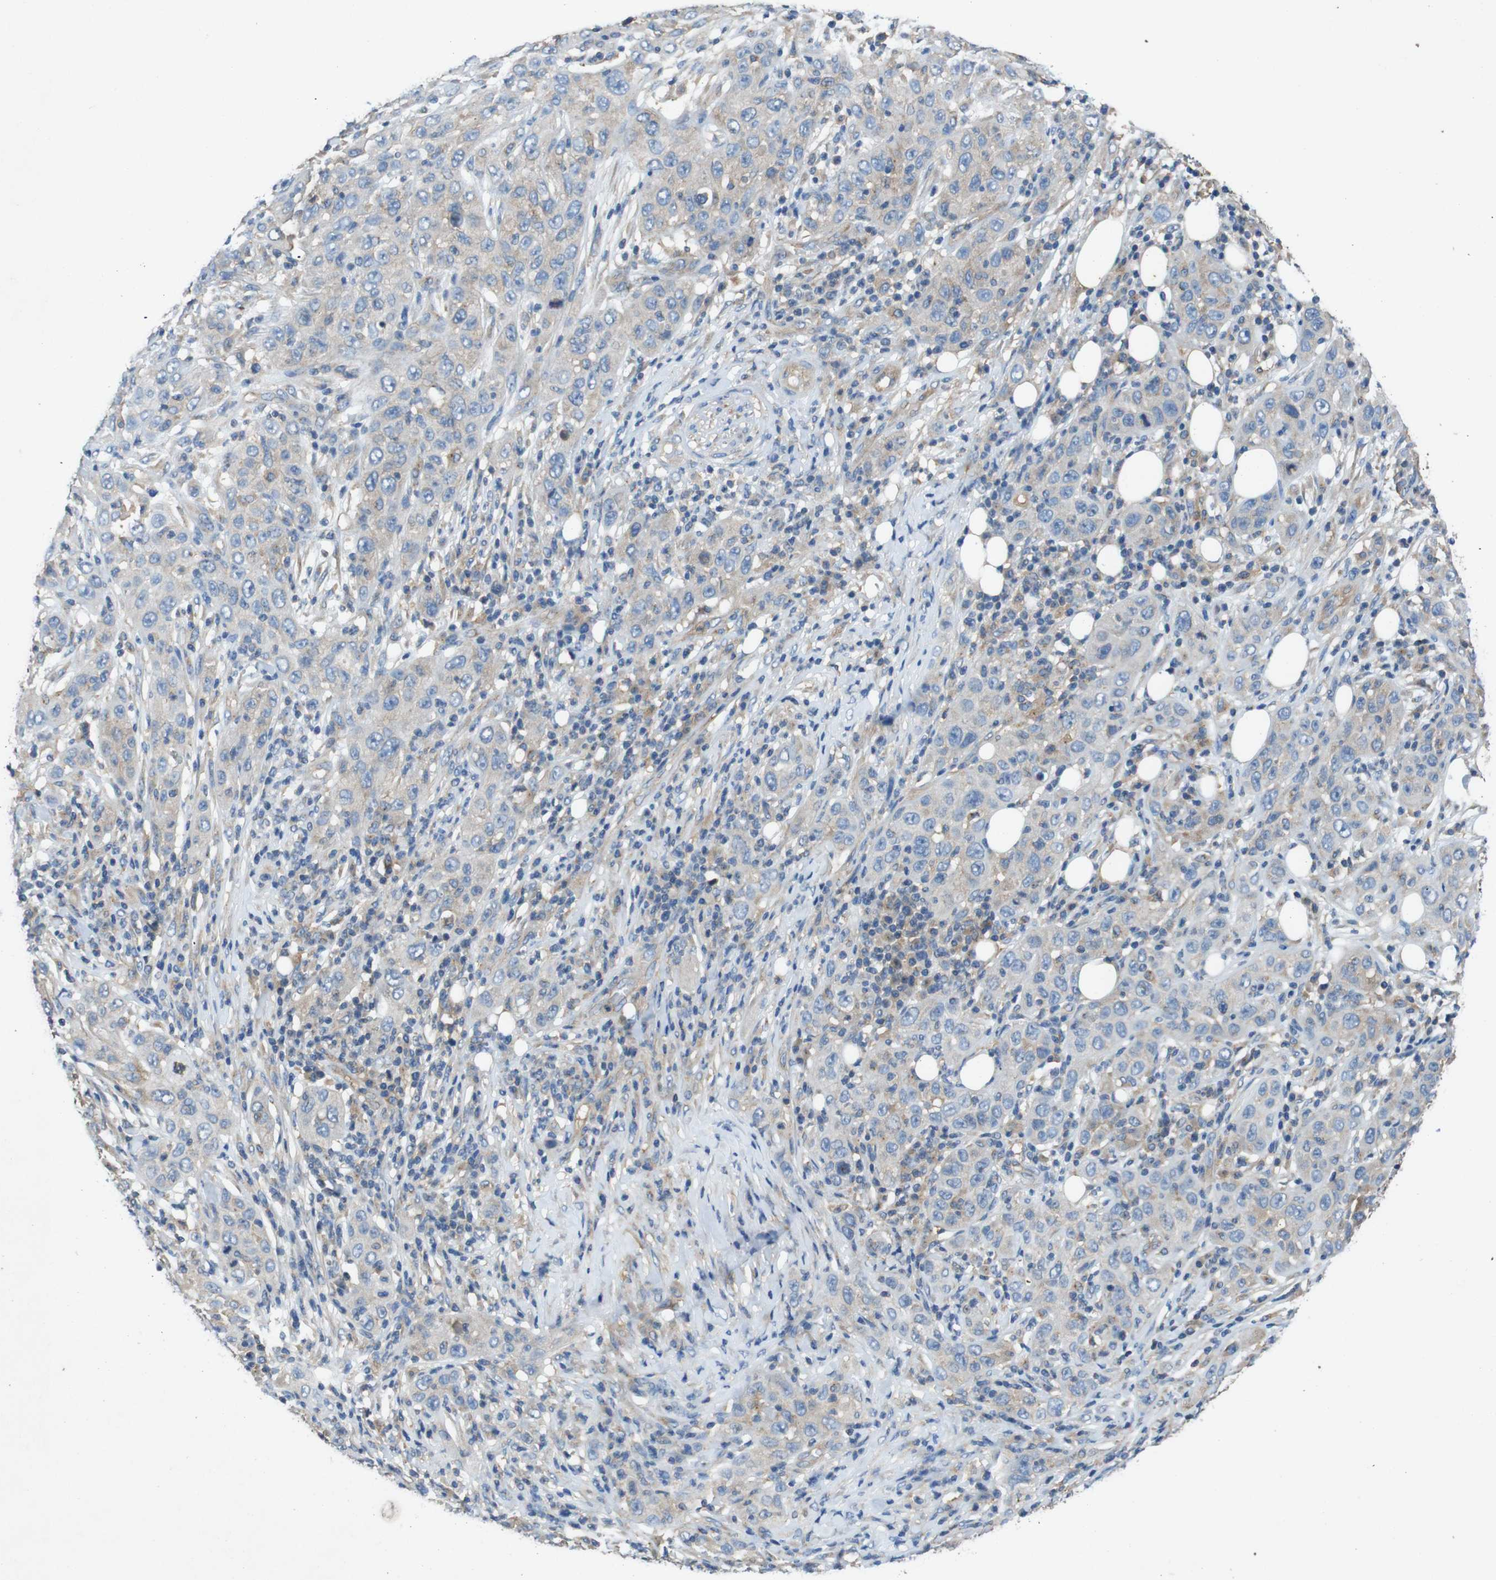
{"staining": {"intensity": "weak", "quantity": "<25%", "location": "cytoplasmic/membranous"}, "tissue": "skin cancer", "cell_type": "Tumor cells", "image_type": "cancer", "snomed": [{"axis": "morphology", "description": "Squamous cell carcinoma, NOS"}, {"axis": "topography", "description": "Skin"}], "caption": "Immunohistochemistry photomicrograph of neoplastic tissue: skin squamous cell carcinoma stained with DAB demonstrates no significant protein expression in tumor cells.", "gene": "DCTN1", "patient": {"sex": "female", "age": 88}}